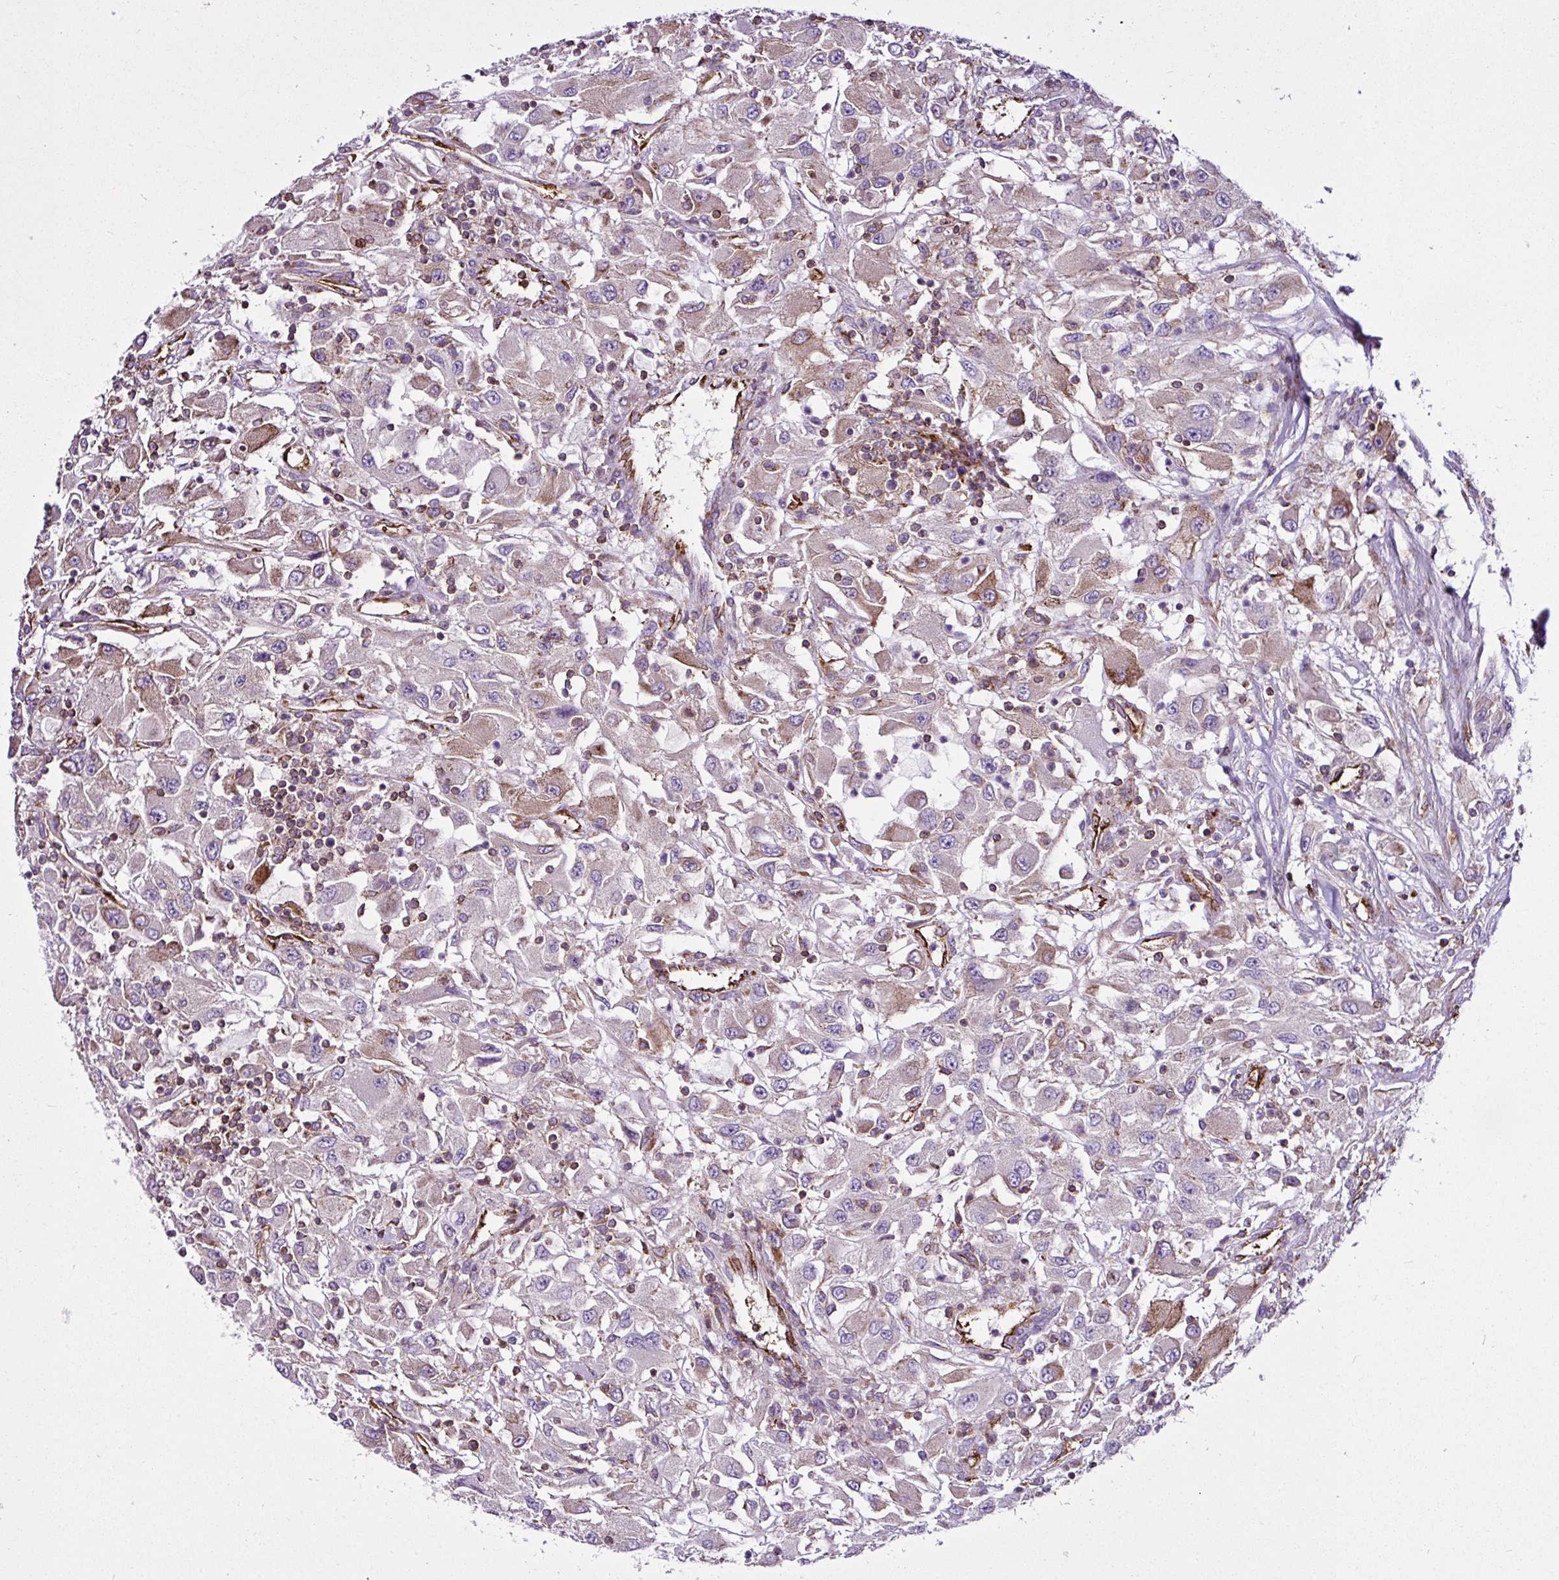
{"staining": {"intensity": "moderate", "quantity": "<25%", "location": "cytoplasmic/membranous"}, "tissue": "renal cancer", "cell_type": "Tumor cells", "image_type": "cancer", "snomed": [{"axis": "morphology", "description": "Adenocarcinoma, NOS"}, {"axis": "topography", "description": "Kidney"}], "caption": "Brown immunohistochemical staining in renal cancer exhibits moderate cytoplasmic/membranous expression in approximately <25% of tumor cells.", "gene": "EME2", "patient": {"sex": "female", "age": 67}}